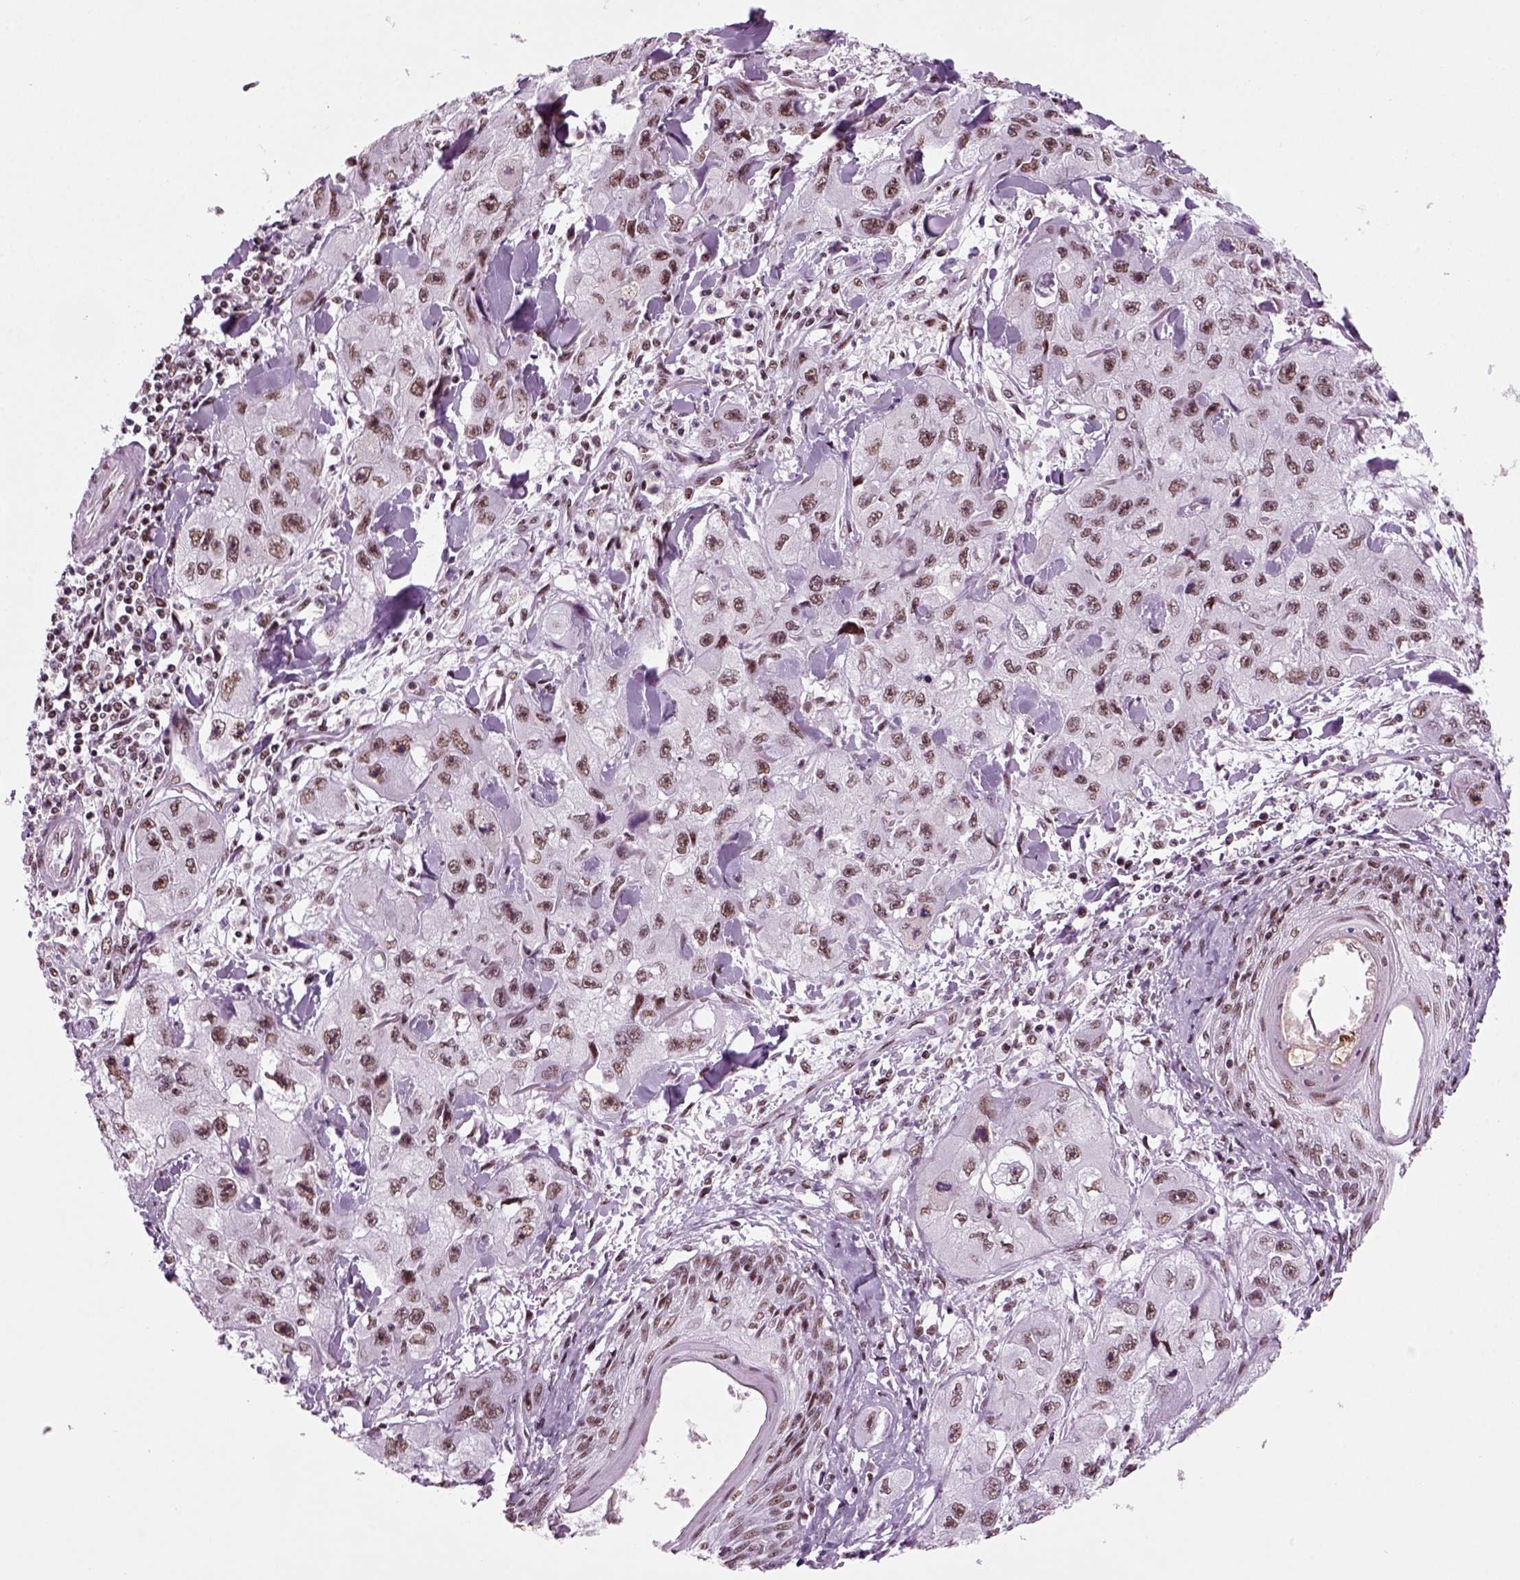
{"staining": {"intensity": "weak", "quantity": ">75%", "location": "nuclear"}, "tissue": "skin cancer", "cell_type": "Tumor cells", "image_type": "cancer", "snomed": [{"axis": "morphology", "description": "Squamous cell carcinoma, NOS"}, {"axis": "topography", "description": "Skin"}, {"axis": "topography", "description": "Subcutis"}], "caption": "Immunohistochemistry (IHC) histopathology image of neoplastic tissue: human skin cancer stained using immunohistochemistry displays low levels of weak protein expression localized specifically in the nuclear of tumor cells, appearing as a nuclear brown color.", "gene": "RCOR3", "patient": {"sex": "male", "age": 73}}